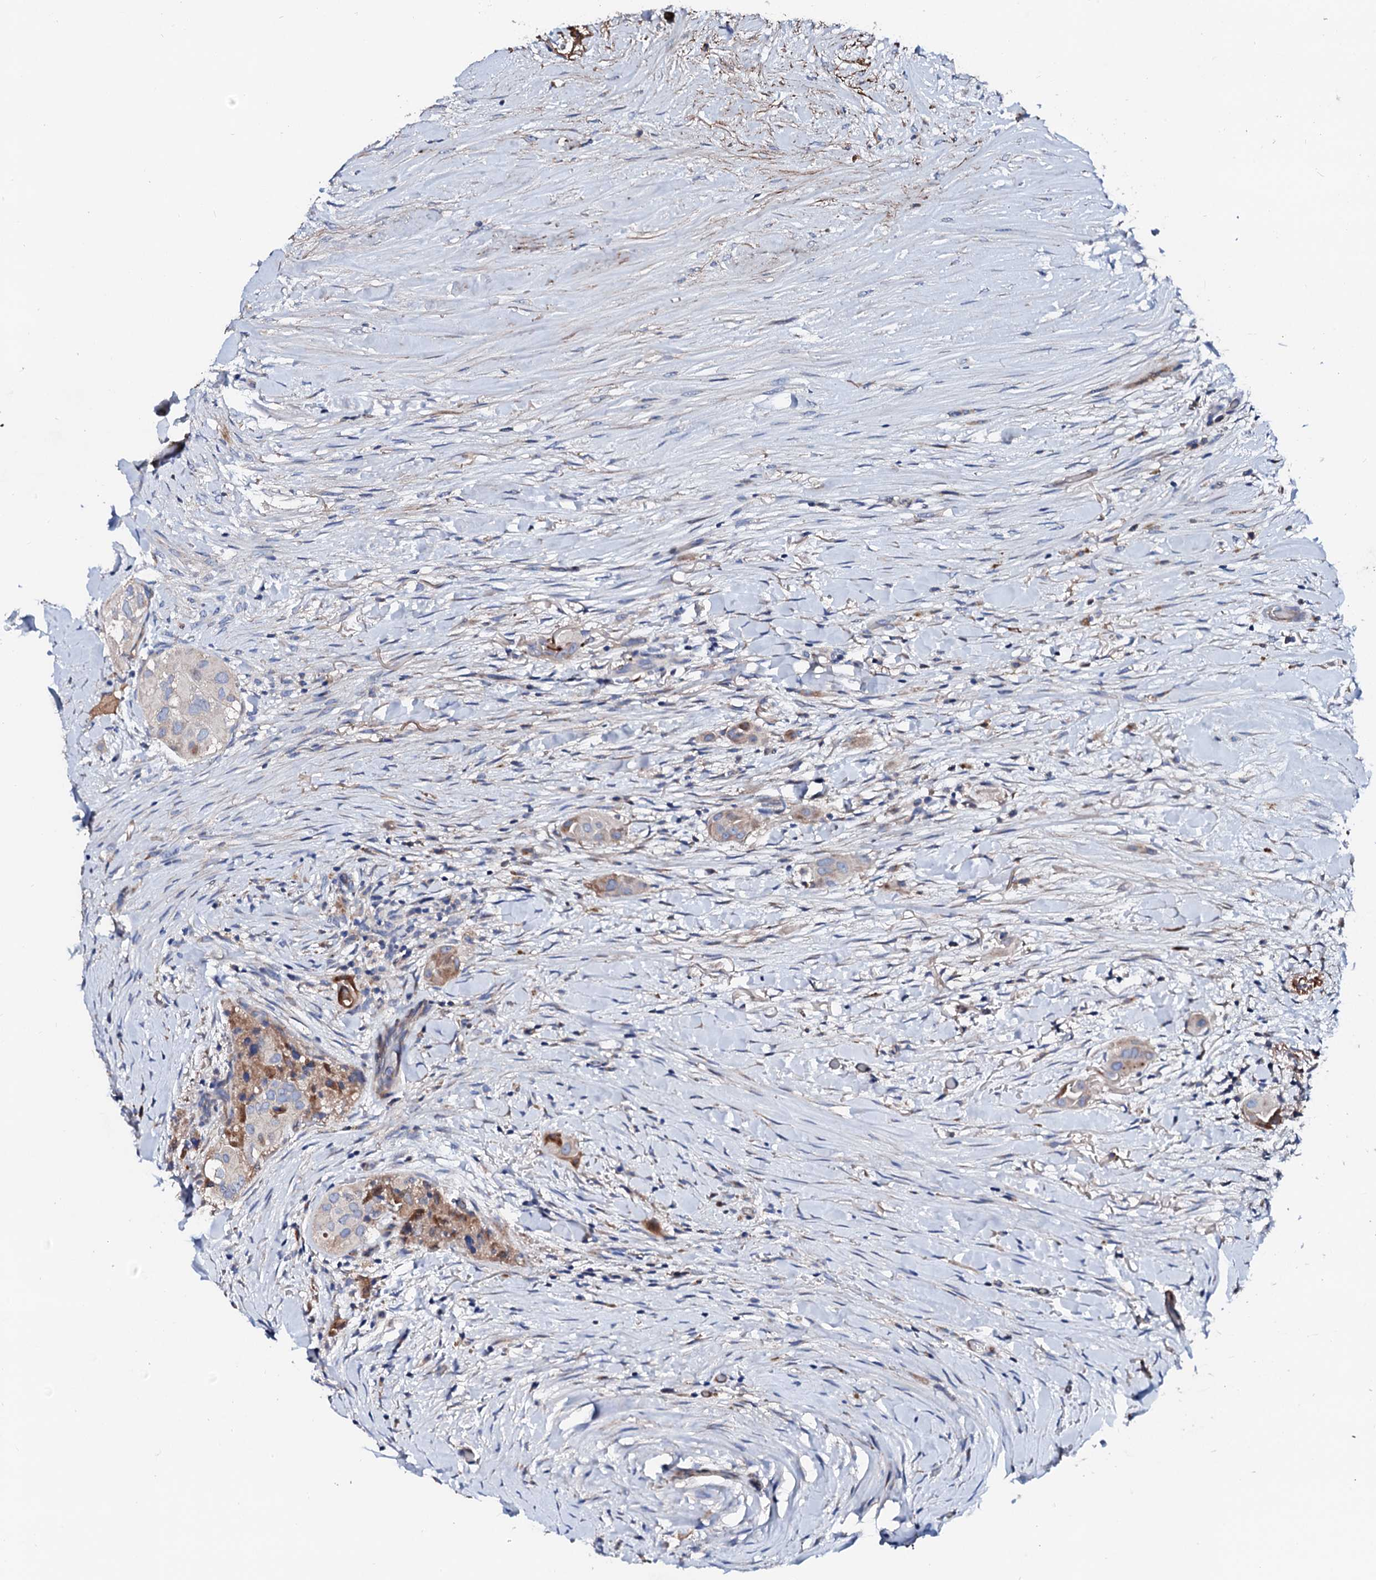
{"staining": {"intensity": "moderate", "quantity": "<25%", "location": "cytoplasmic/membranous"}, "tissue": "thyroid cancer", "cell_type": "Tumor cells", "image_type": "cancer", "snomed": [{"axis": "morphology", "description": "Papillary adenocarcinoma, NOS"}, {"axis": "topography", "description": "Thyroid gland"}], "caption": "A histopathology image of thyroid papillary adenocarcinoma stained for a protein demonstrates moderate cytoplasmic/membranous brown staining in tumor cells.", "gene": "SLC10A7", "patient": {"sex": "female", "age": 59}}